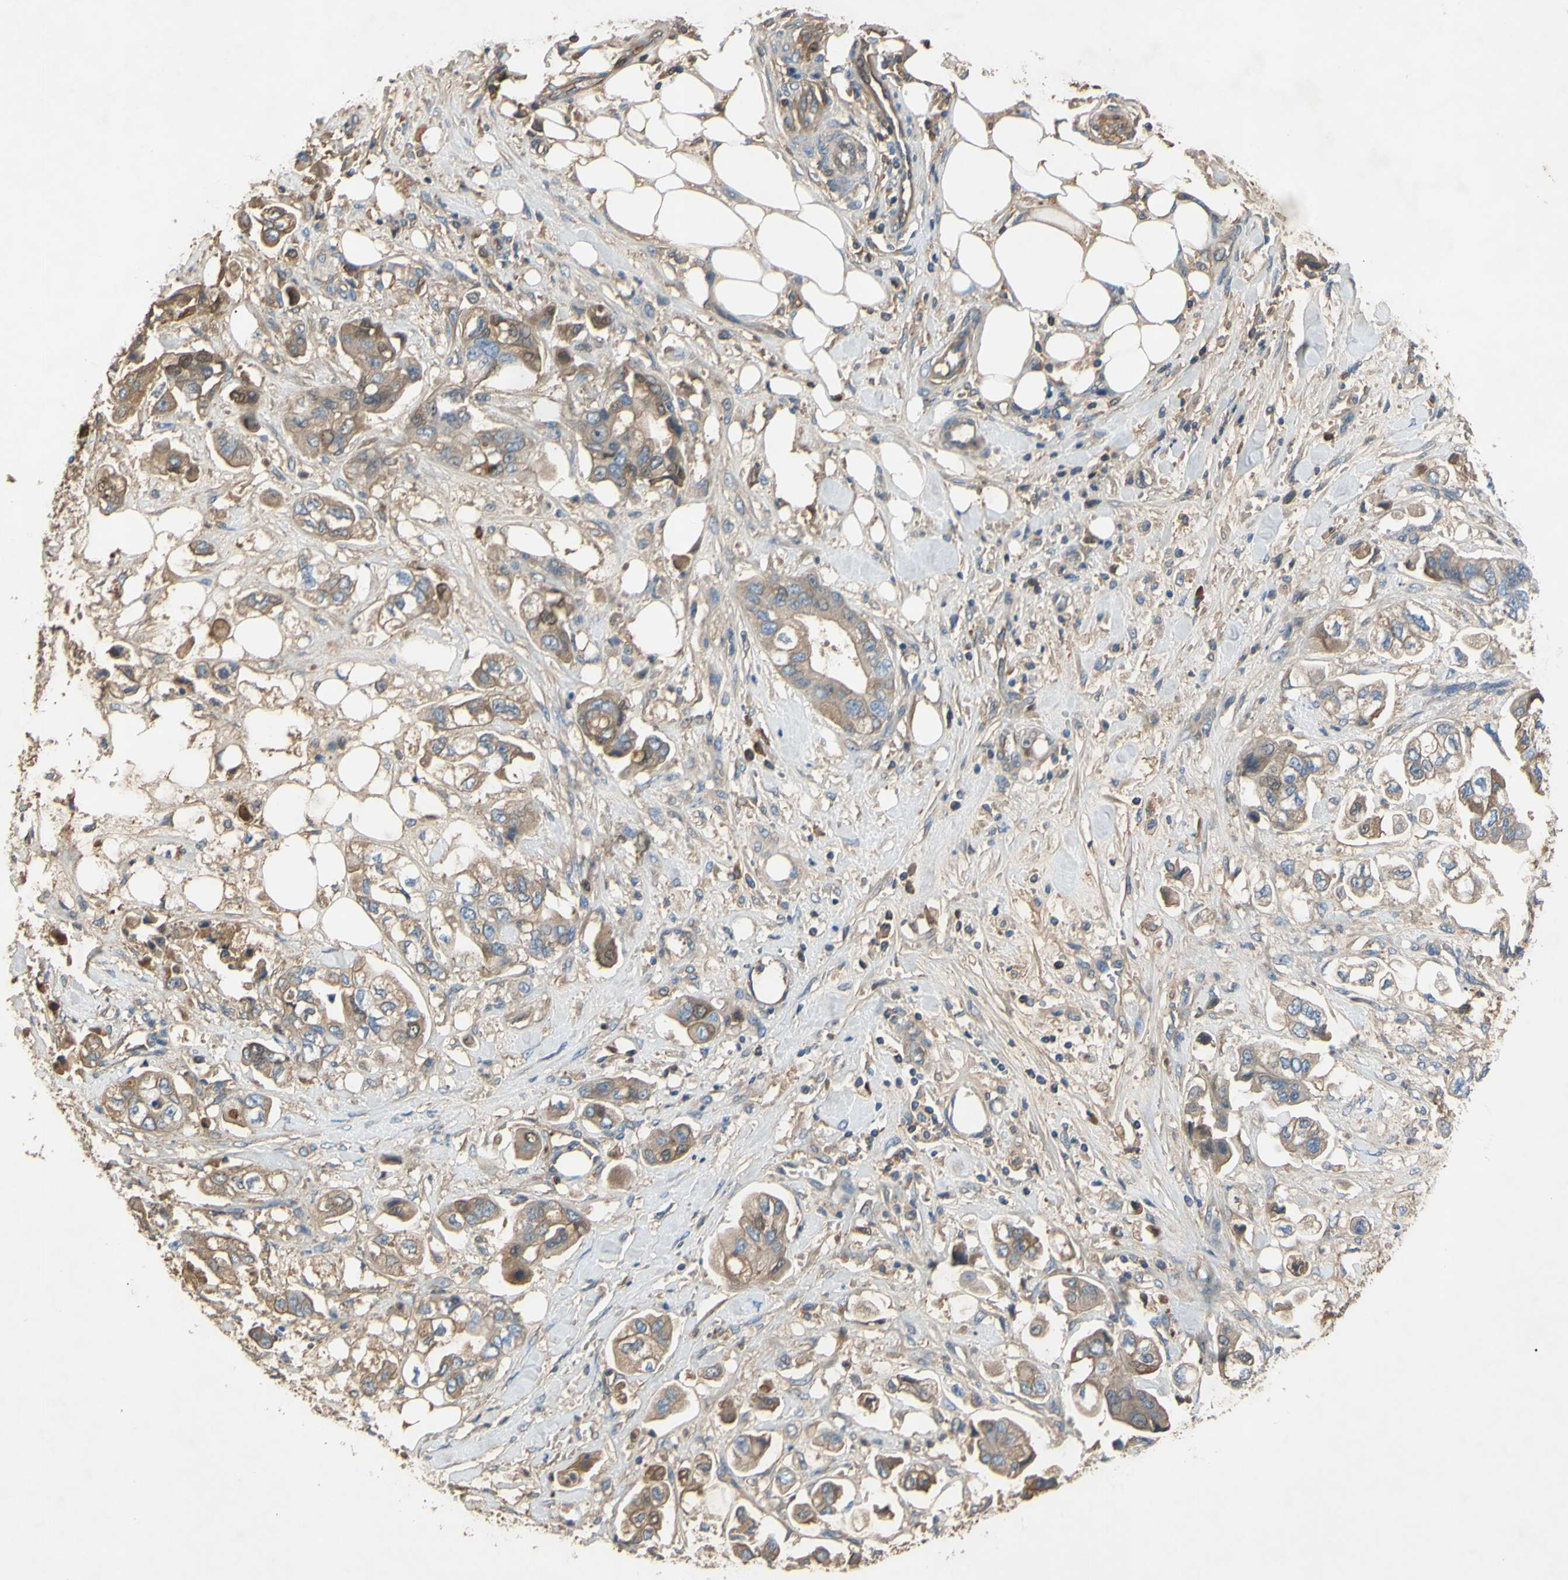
{"staining": {"intensity": "moderate", "quantity": ">75%", "location": "cytoplasmic/membranous"}, "tissue": "stomach cancer", "cell_type": "Tumor cells", "image_type": "cancer", "snomed": [{"axis": "morphology", "description": "Adenocarcinoma, NOS"}, {"axis": "topography", "description": "Stomach"}], "caption": "Tumor cells demonstrate medium levels of moderate cytoplasmic/membranous expression in approximately >75% of cells in adenocarcinoma (stomach). The staining was performed using DAB (3,3'-diaminobenzidine) to visualize the protein expression in brown, while the nuclei were stained in blue with hematoxylin (Magnification: 20x).", "gene": "TIMP2", "patient": {"sex": "male", "age": 62}}